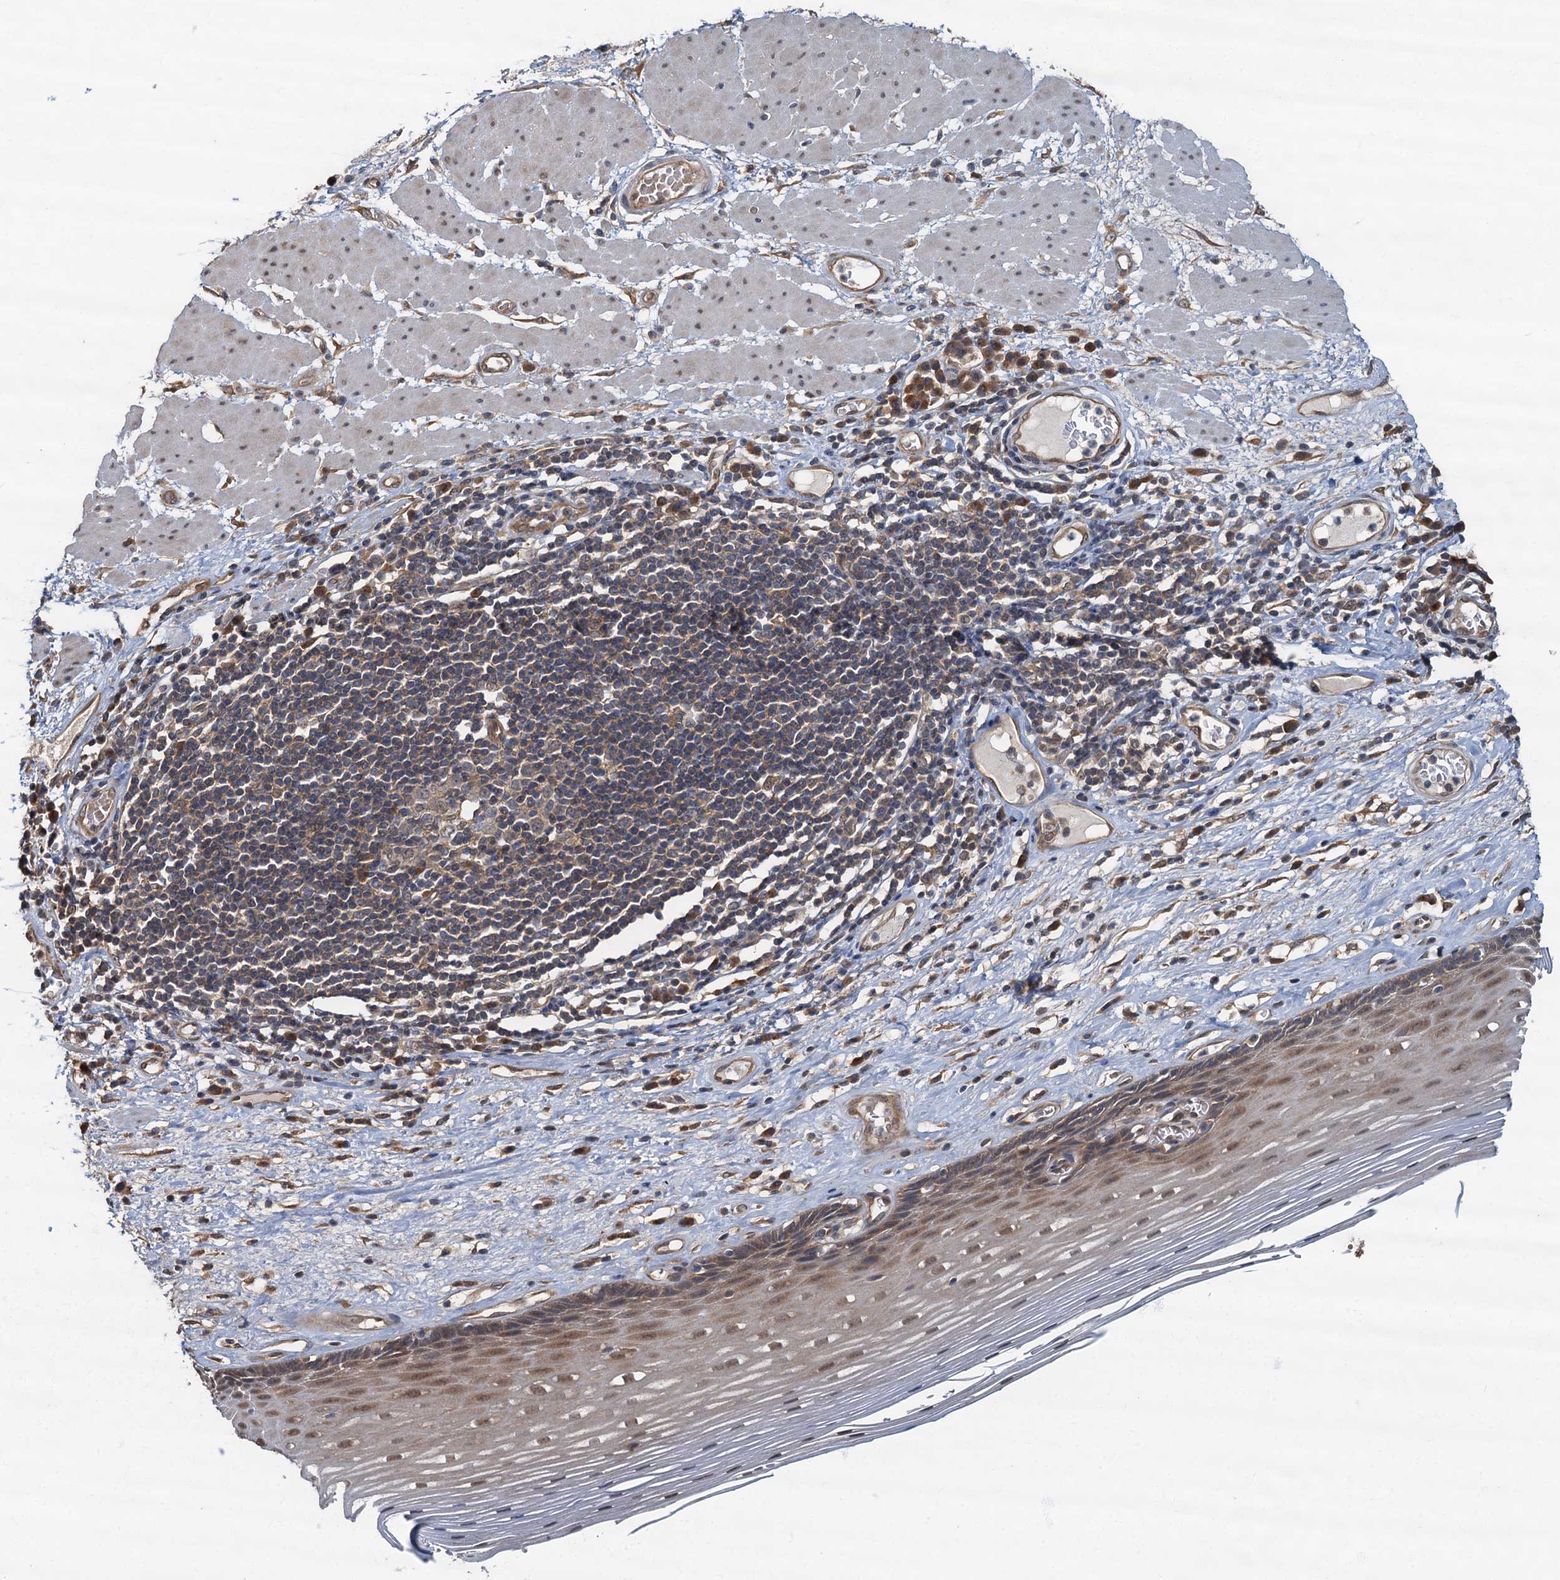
{"staining": {"intensity": "moderate", "quantity": "<25%", "location": "cytoplasmic/membranous,nuclear"}, "tissue": "esophagus", "cell_type": "Squamous epithelial cells", "image_type": "normal", "snomed": [{"axis": "morphology", "description": "Normal tissue, NOS"}, {"axis": "topography", "description": "Esophagus"}], "caption": "Immunohistochemistry (DAB) staining of normal esophagus reveals moderate cytoplasmic/membranous,nuclear protein positivity in about <25% of squamous epithelial cells.", "gene": "TBCK", "patient": {"sex": "male", "age": 62}}